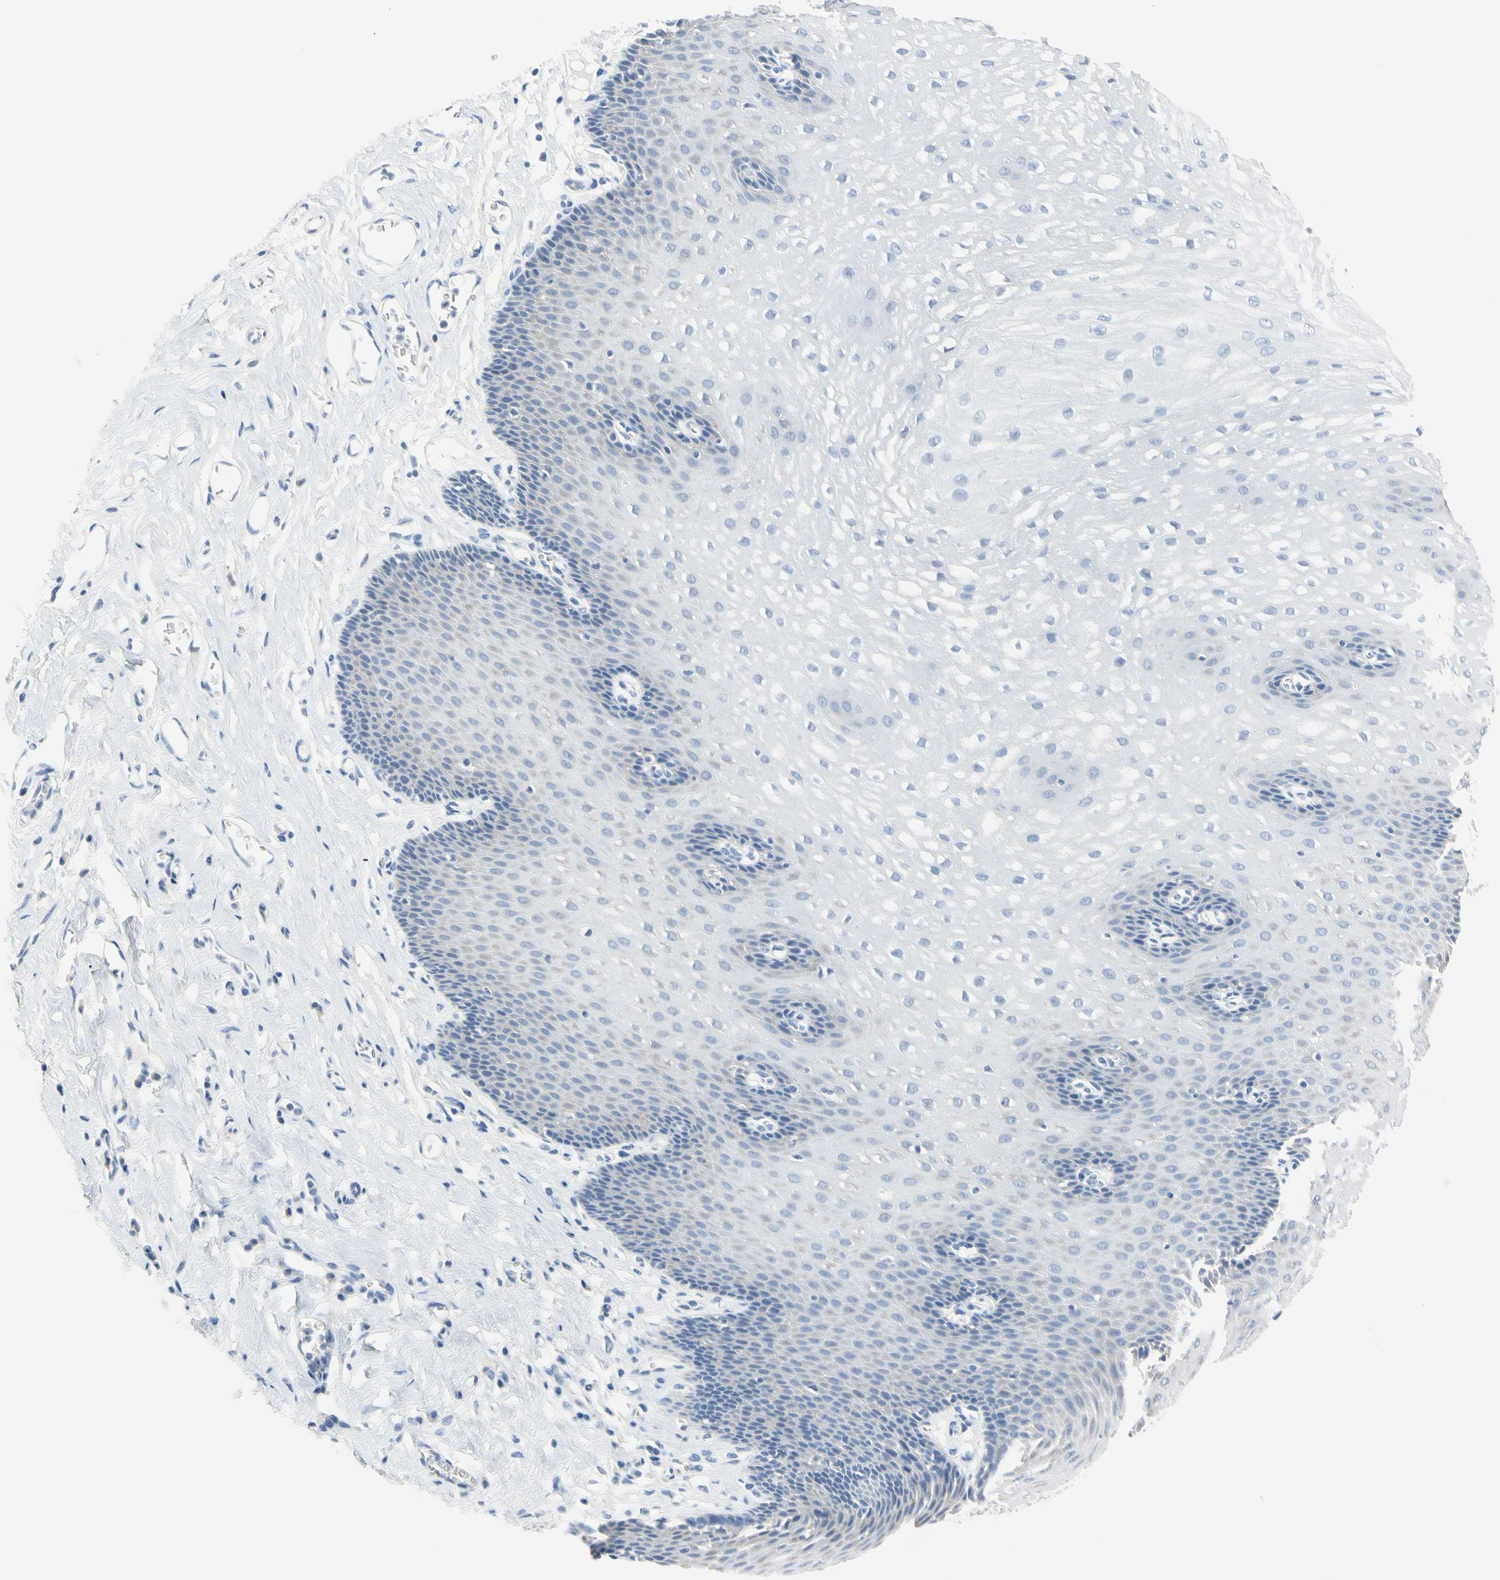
{"staining": {"intensity": "negative", "quantity": "none", "location": "none"}, "tissue": "esophagus", "cell_type": "Squamous epithelial cells", "image_type": "normal", "snomed": [{"axis": "morphology", "description": "Normal tissue, NOS"}, {"axis": "topography", "description": "Esophagus"}], "caption": "Human esophagus stained for a protein using immunohistochemistry exhibits no expression in squamous epithelial cells.", "gene": "MARK1", "patient": {"sex": "male", "age": 70}}